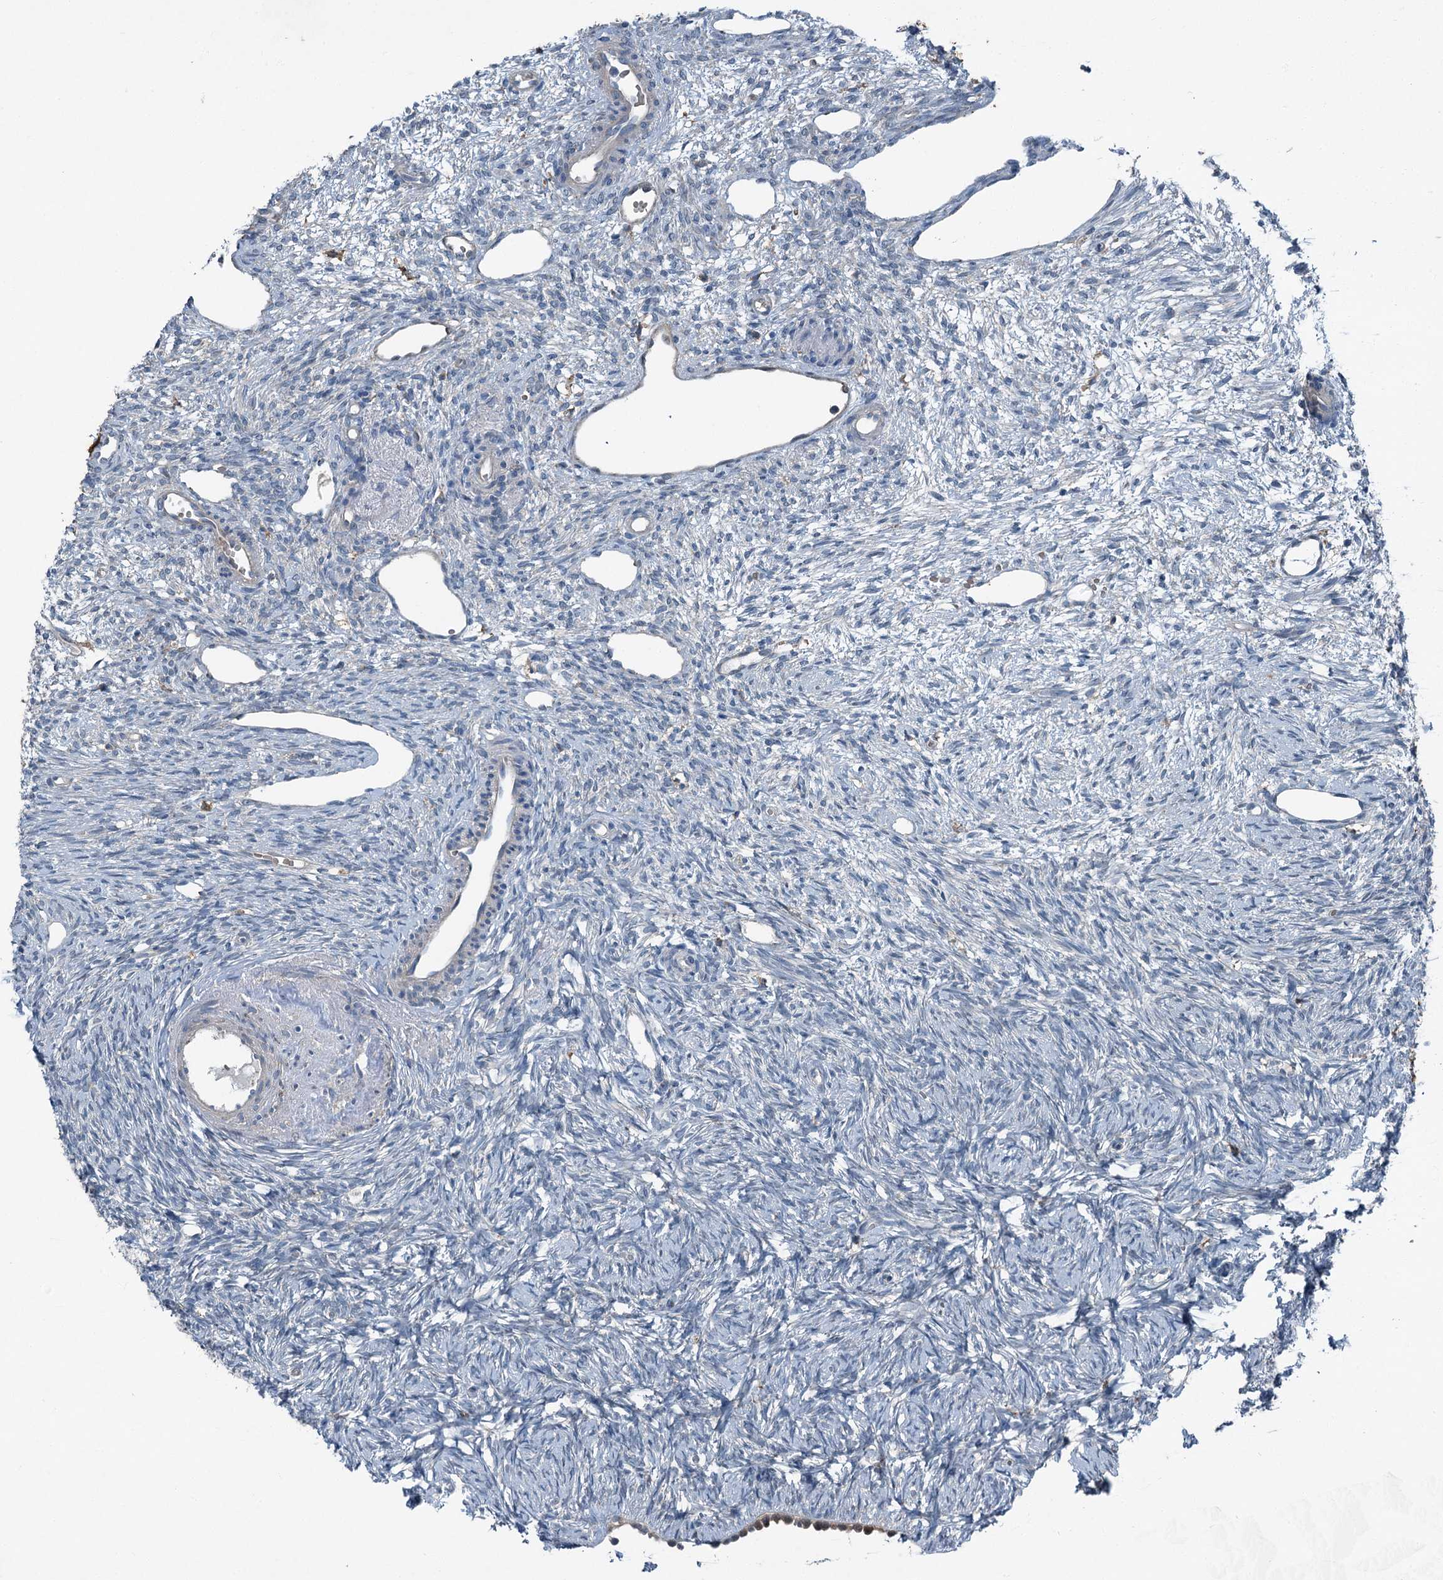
{"staining": {"intensity": "negative", "quantity": "none", "location": "none"}, "tissue": "ovary", "cell_type": "Ovarian stroma cells", "image_type": "normal", "snomed": [{"axis": "morphology", "description": "Normal tissue, NOS"}, {"axis": "topography", "description": "Ovary"}], "caption": "There is no significant positivity in ovarian stroma cells of ovary. (DAB (3,3'-diaminobenzidine) immunohistochemistry visualized using brightfield microscopy, high magnification).", "gene": "AXL", "patient": {"sex": "female", "age": 51}}